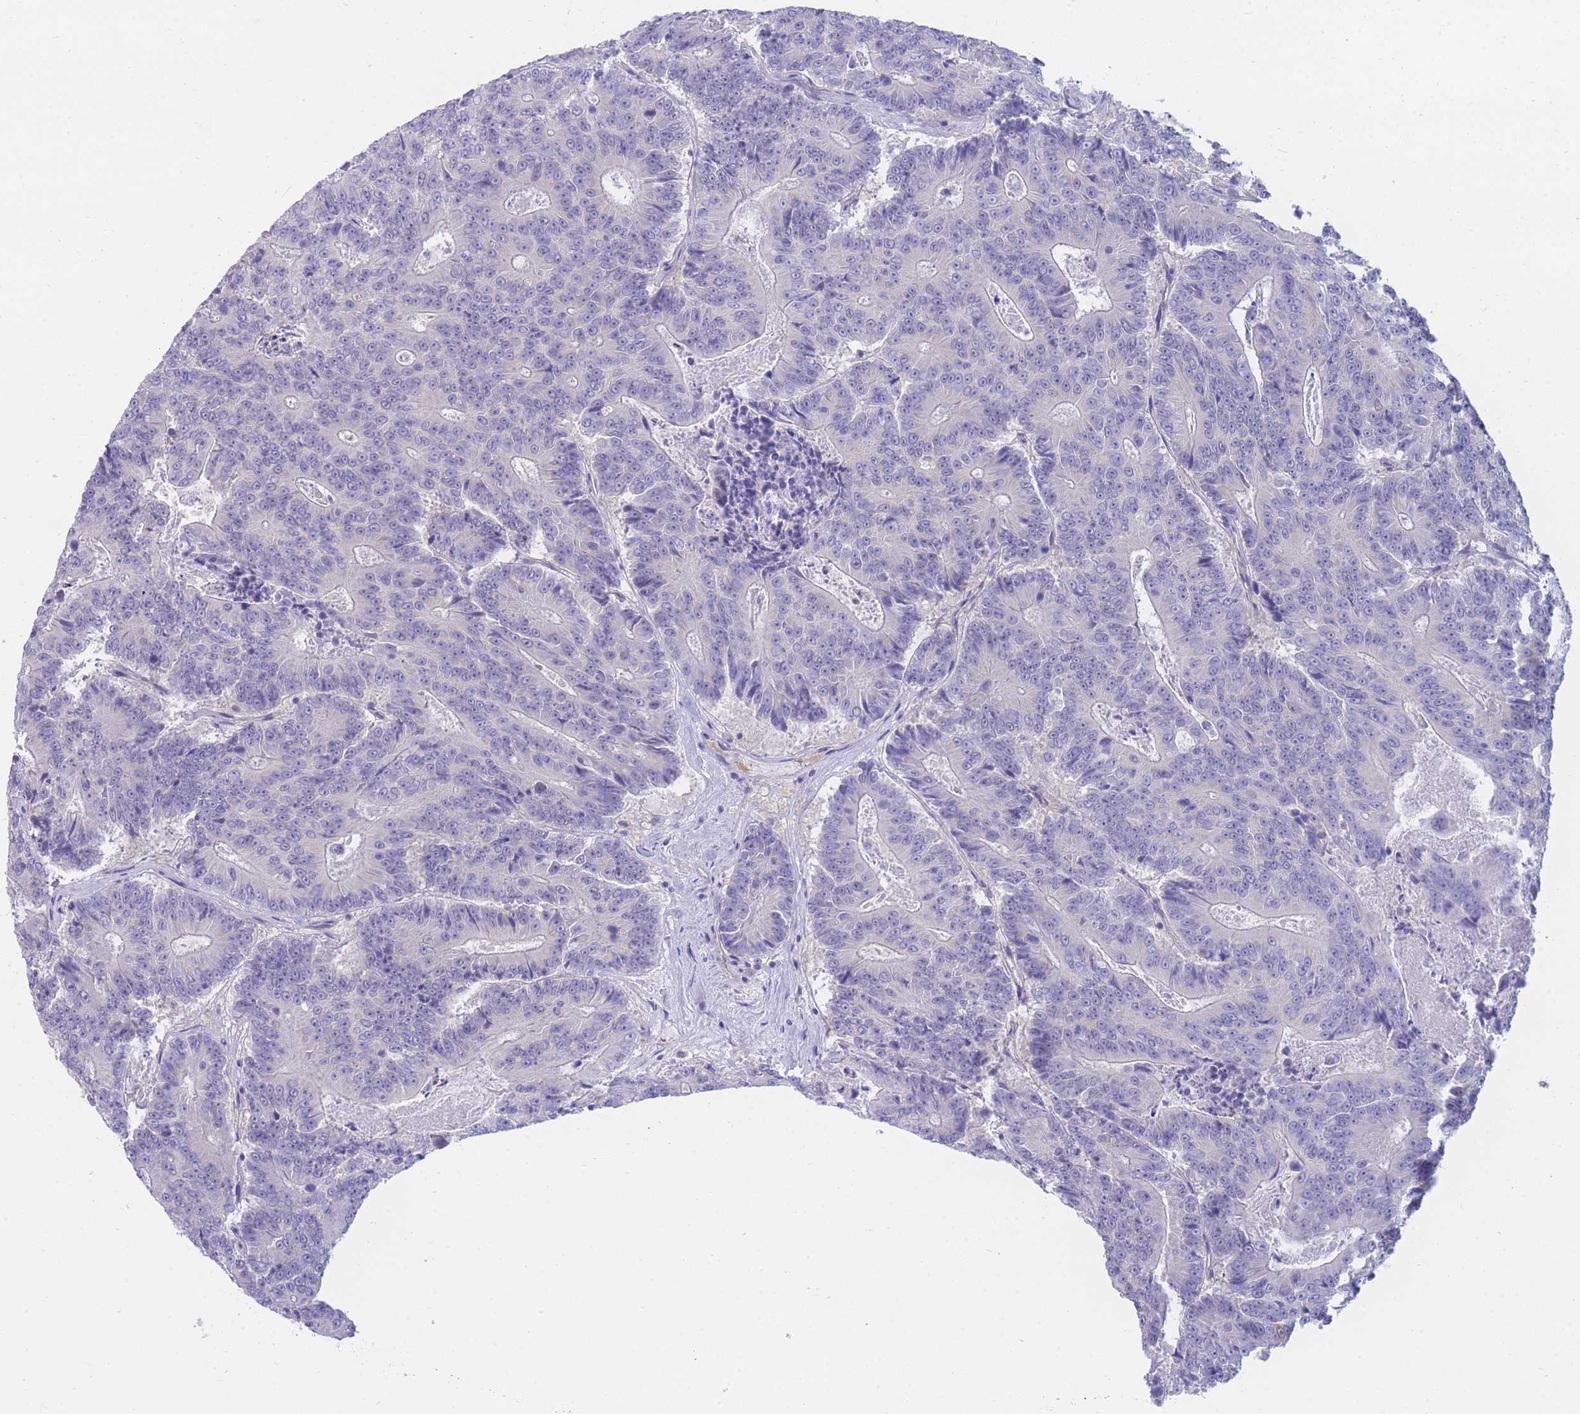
{"staining": {"intensity": "negative", "quantity": "none", "location": "none"}, "tissue": "colorectal cancer", "cell_type": "Tumor cells", "image_type": "cancer", "snomed": [{"axis": "morphology", "description": "Adenocarcinoma, NOS"}, {"axis": "topography", "description": "Colon"}], "caption": "A micrograph of adenocarcinoma (colorectal) stained for a protein displays no brown staining in tumor cells. (Stains: DAB (3,3'-diaminobenzidine) immunohistochemistry with hematoxylin counter stain, Microscopy: brightfield microscopy at high magnification).", "gene": "SUGT1", "patient": {"sex": "male", "age": 83}}